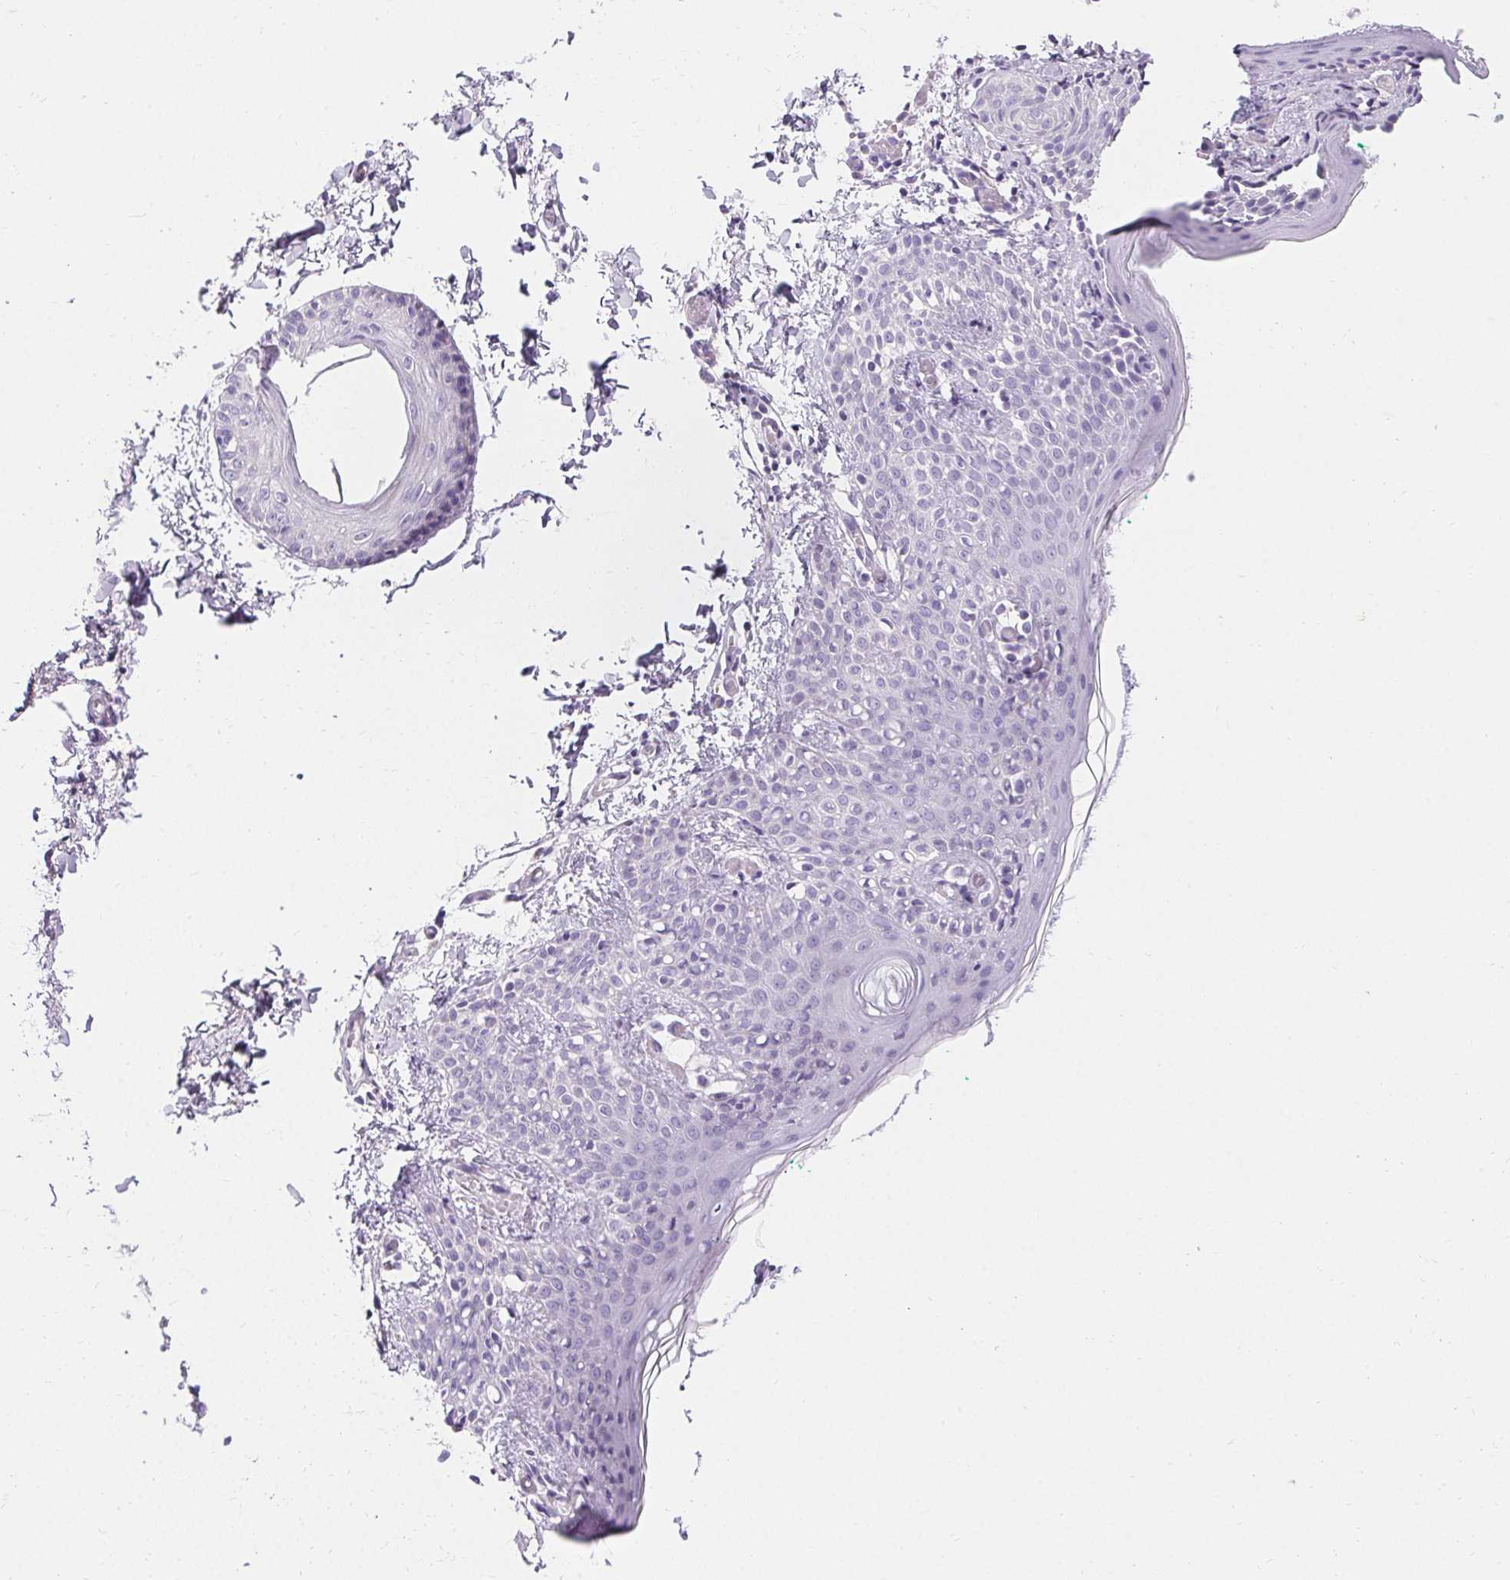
{"staining": {"intensity": "negative", "quantity": "none", "location": "none"}, "tissue": "skin", "cell_type": "Fibroblasts", "image_type": "normal", "snomed": [{"axis": "morphology", "description": "Normal tissue, NOS"}, {"axis": "topography", "description": "Skin"}], "caption": "Fibroblasts are negative for brown protein staining in unremarkable skin. Nuclei are stained in blue.", "gene": "ASGR2", "patient": {"sex": "male", "age": 16}}